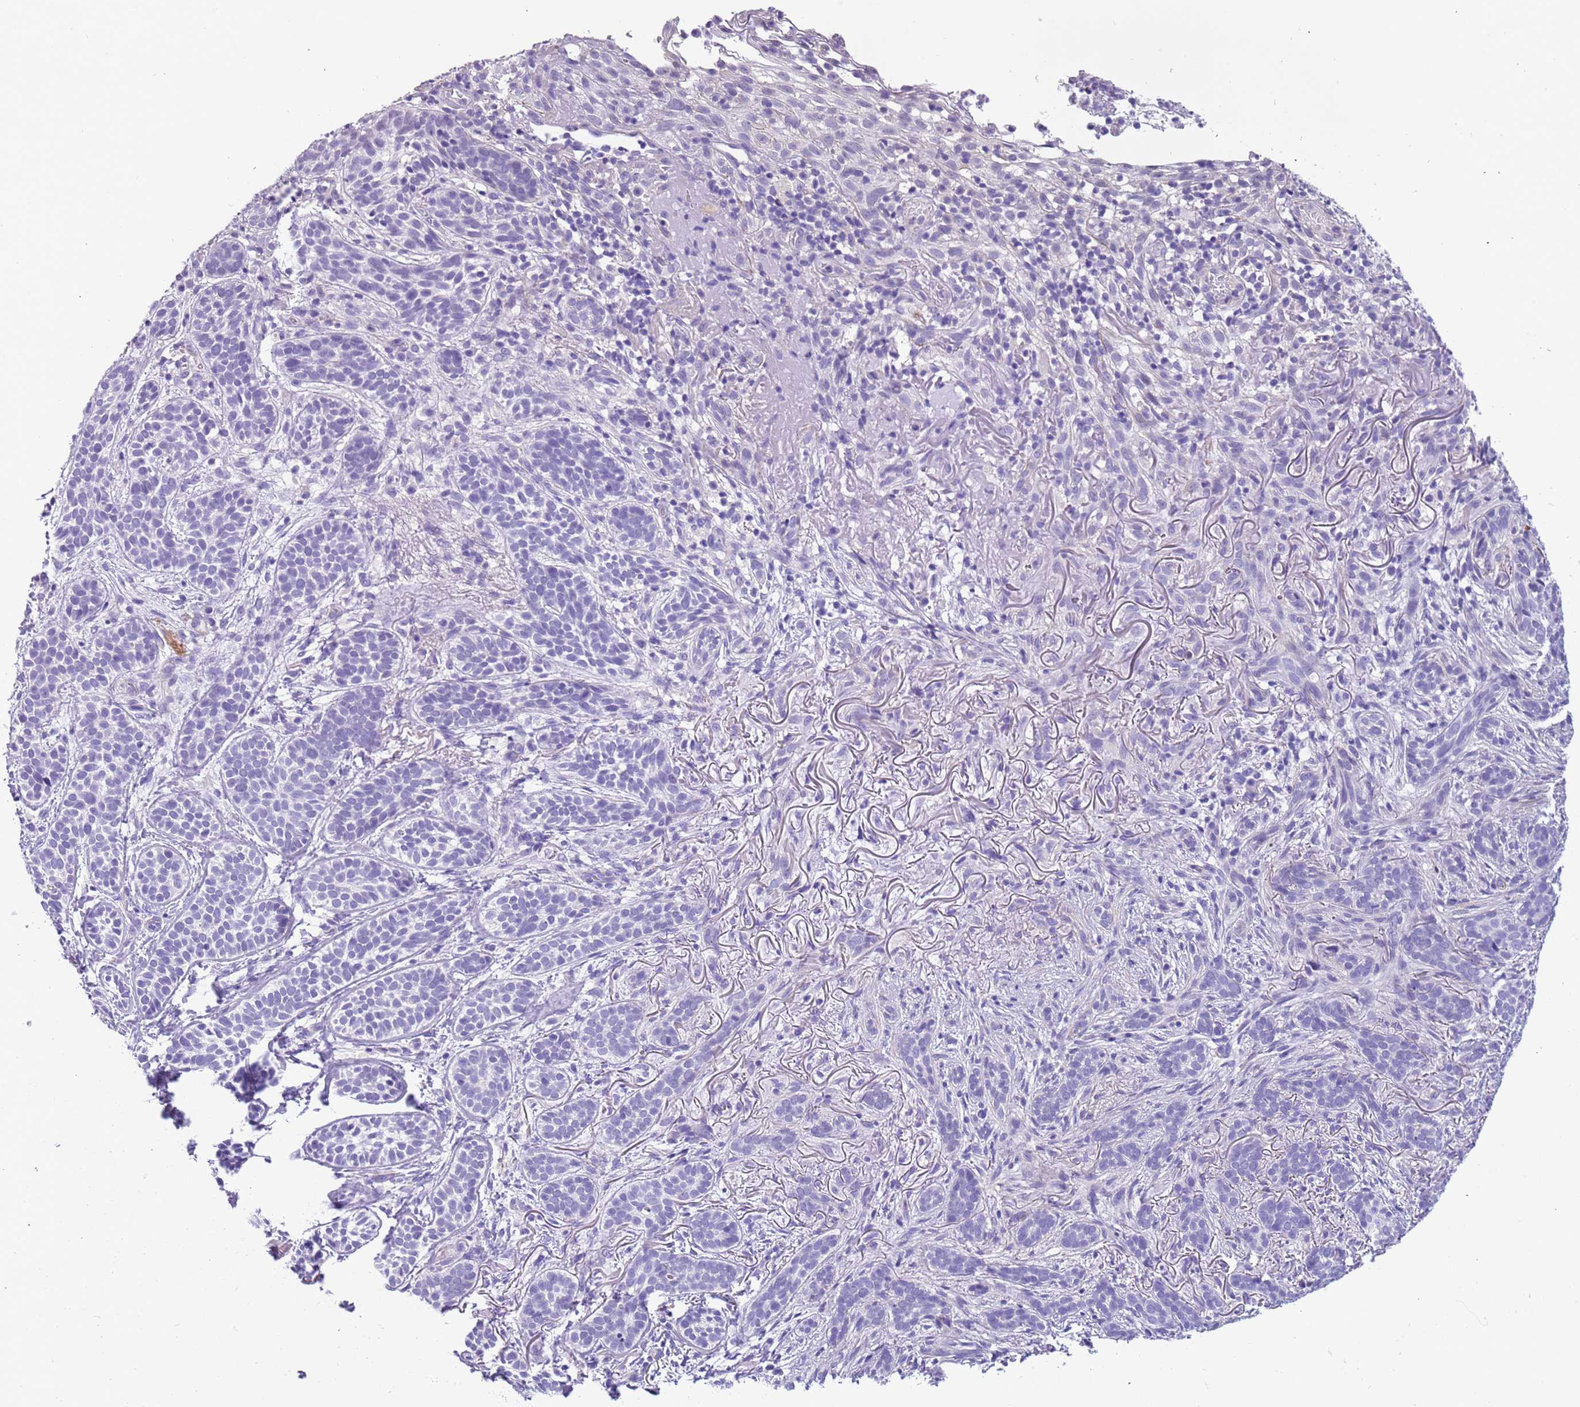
{"staining": {"intensity": "negative", "quantity": "none", "location": "none"}, "tissue": "skin cancer", "cell_type": "Tumor cells", "image_type": "cancer", "snomed": [{"axis": "morphology", "description": "Basal cell carcinoma"}, {"axis": "topography", "description": "Skin"}], "caption": "A high-resolution photomicrograph shows immunohistochemistry staining of skin basal cell carcinoma, which exhibits no significant expression in tumor cells. (DAB (3,3'-diaminobenzidine) immunohistochemistry (IHC), high magnification).", "gene": "PCGF2", "patient": {"sex": "male", "age": 71}}